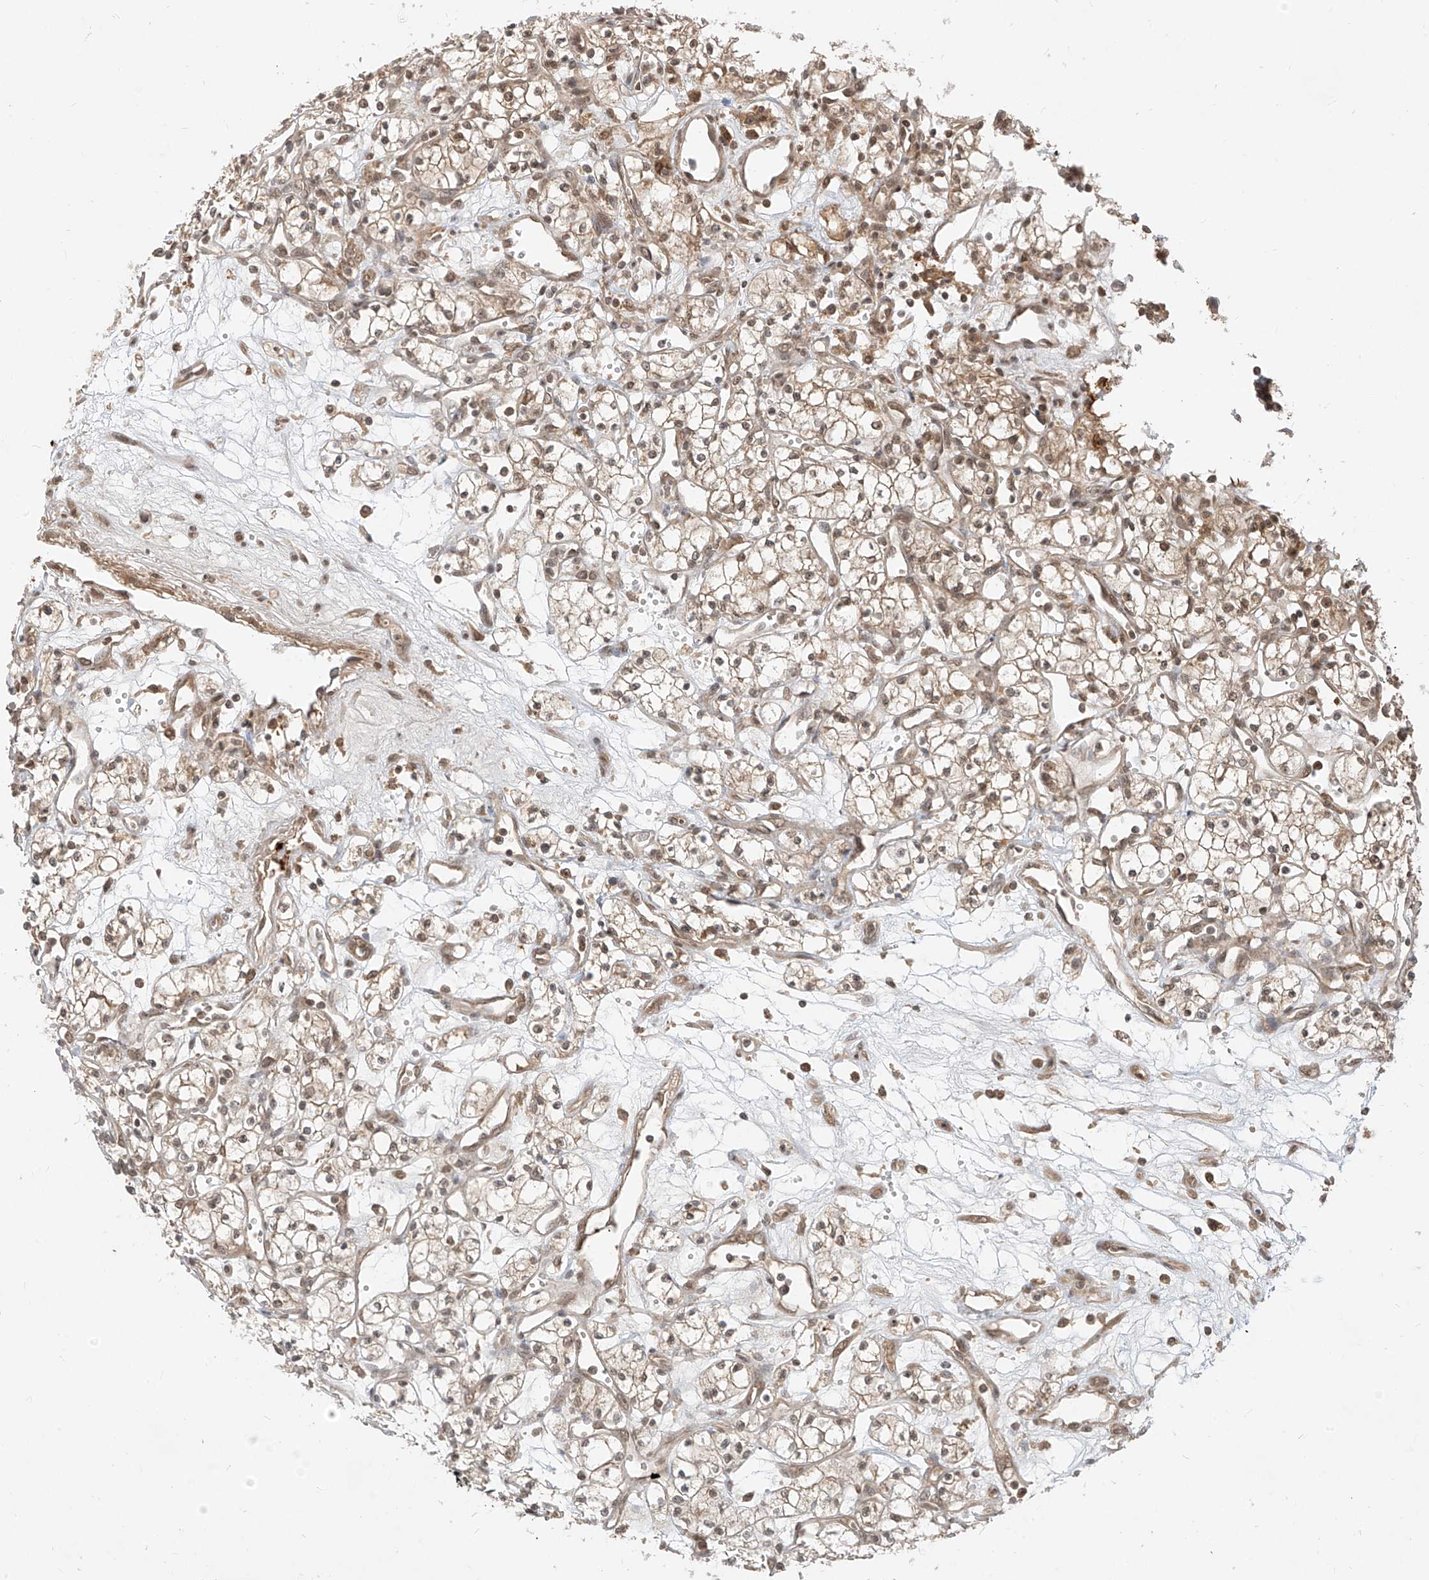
{"staining": {"intensity": "weak", "quantity": ">75%", "location": "cytoplasmic/membranous,nuclear"}, "tissue": "renal cancer", "cell_type": "Tumor cells", "image_type": "cancer", "snomed": [{"axis": "morphology", "description": "Adenocarcinoma, NOS"}, {"axis": "topography", "description": "Kidney"}], "caption": "Renal adenocarcinoma stained for a protein reveals weak cytoplasmic/membranous and nuclear positivity in tumor cells. (DAB (3,3'-diaminobenzidine) = brown stain, brightfield microscopy at high magnification).", "gene": "LCOR", "patient": {"sex": "male", "age": 59}}